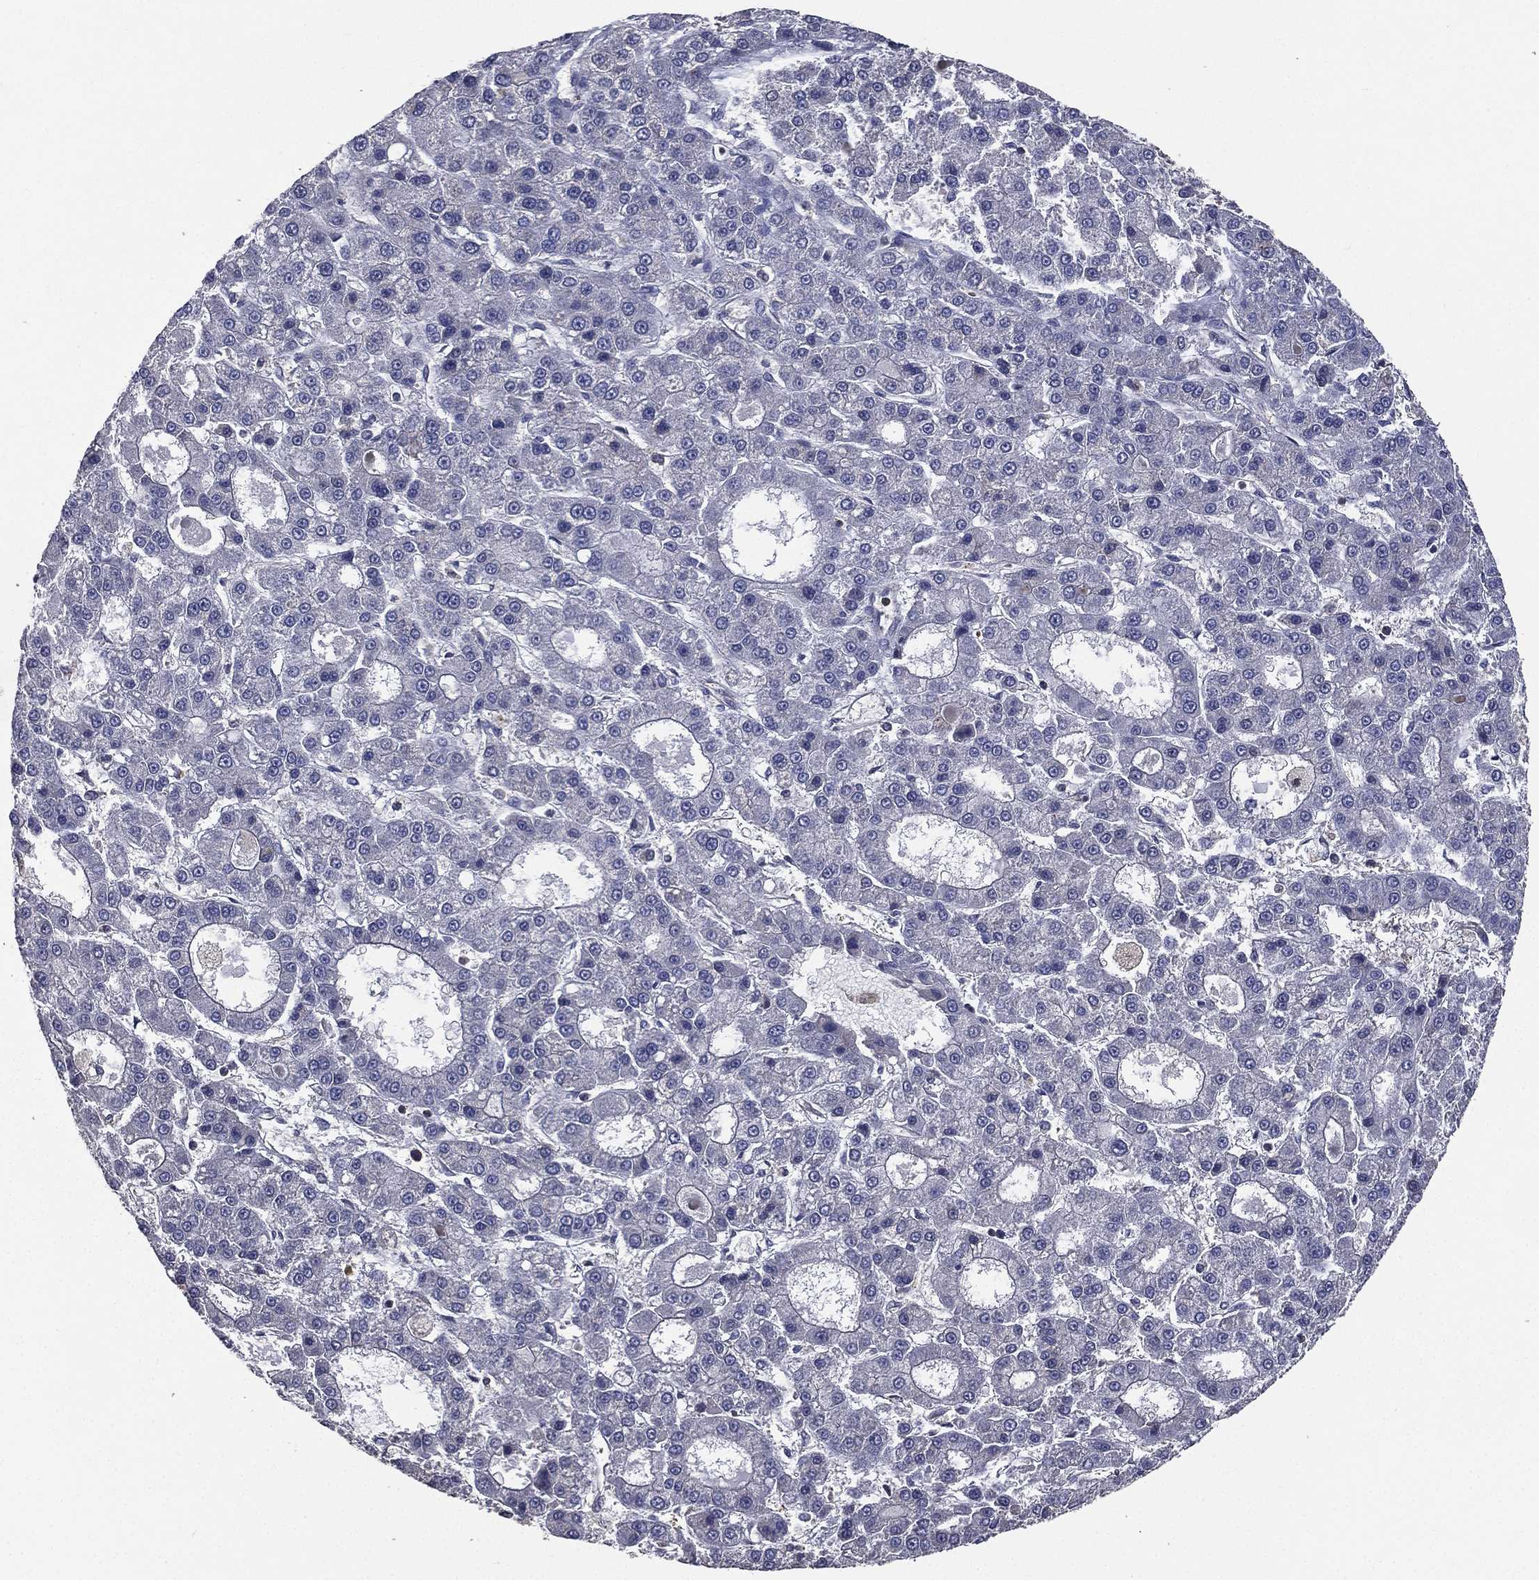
{"staining": {"intensity": "negative", "quantity": "none", "location": "none"}, "tissue": "liver cancer", "cell_type": "Tumor cells", "image_type": "cancer", "snomed": [{"axis": "morphology", "description": "Carcinoma, Hepatocellular, NOS"}, {"axis": "topography", "description": "Liver"}], "caption": "High magnification brightfield microscopy of liver cancer (hepatocellular carcinoma) stained with DAB (3,3'-diaminobenzidine) (brown) and counterstained with hematoxylin (blue): tumor cells show no significant staining.", "gene": "SARS1", "patient": {"sex": "male", "age": 70}}